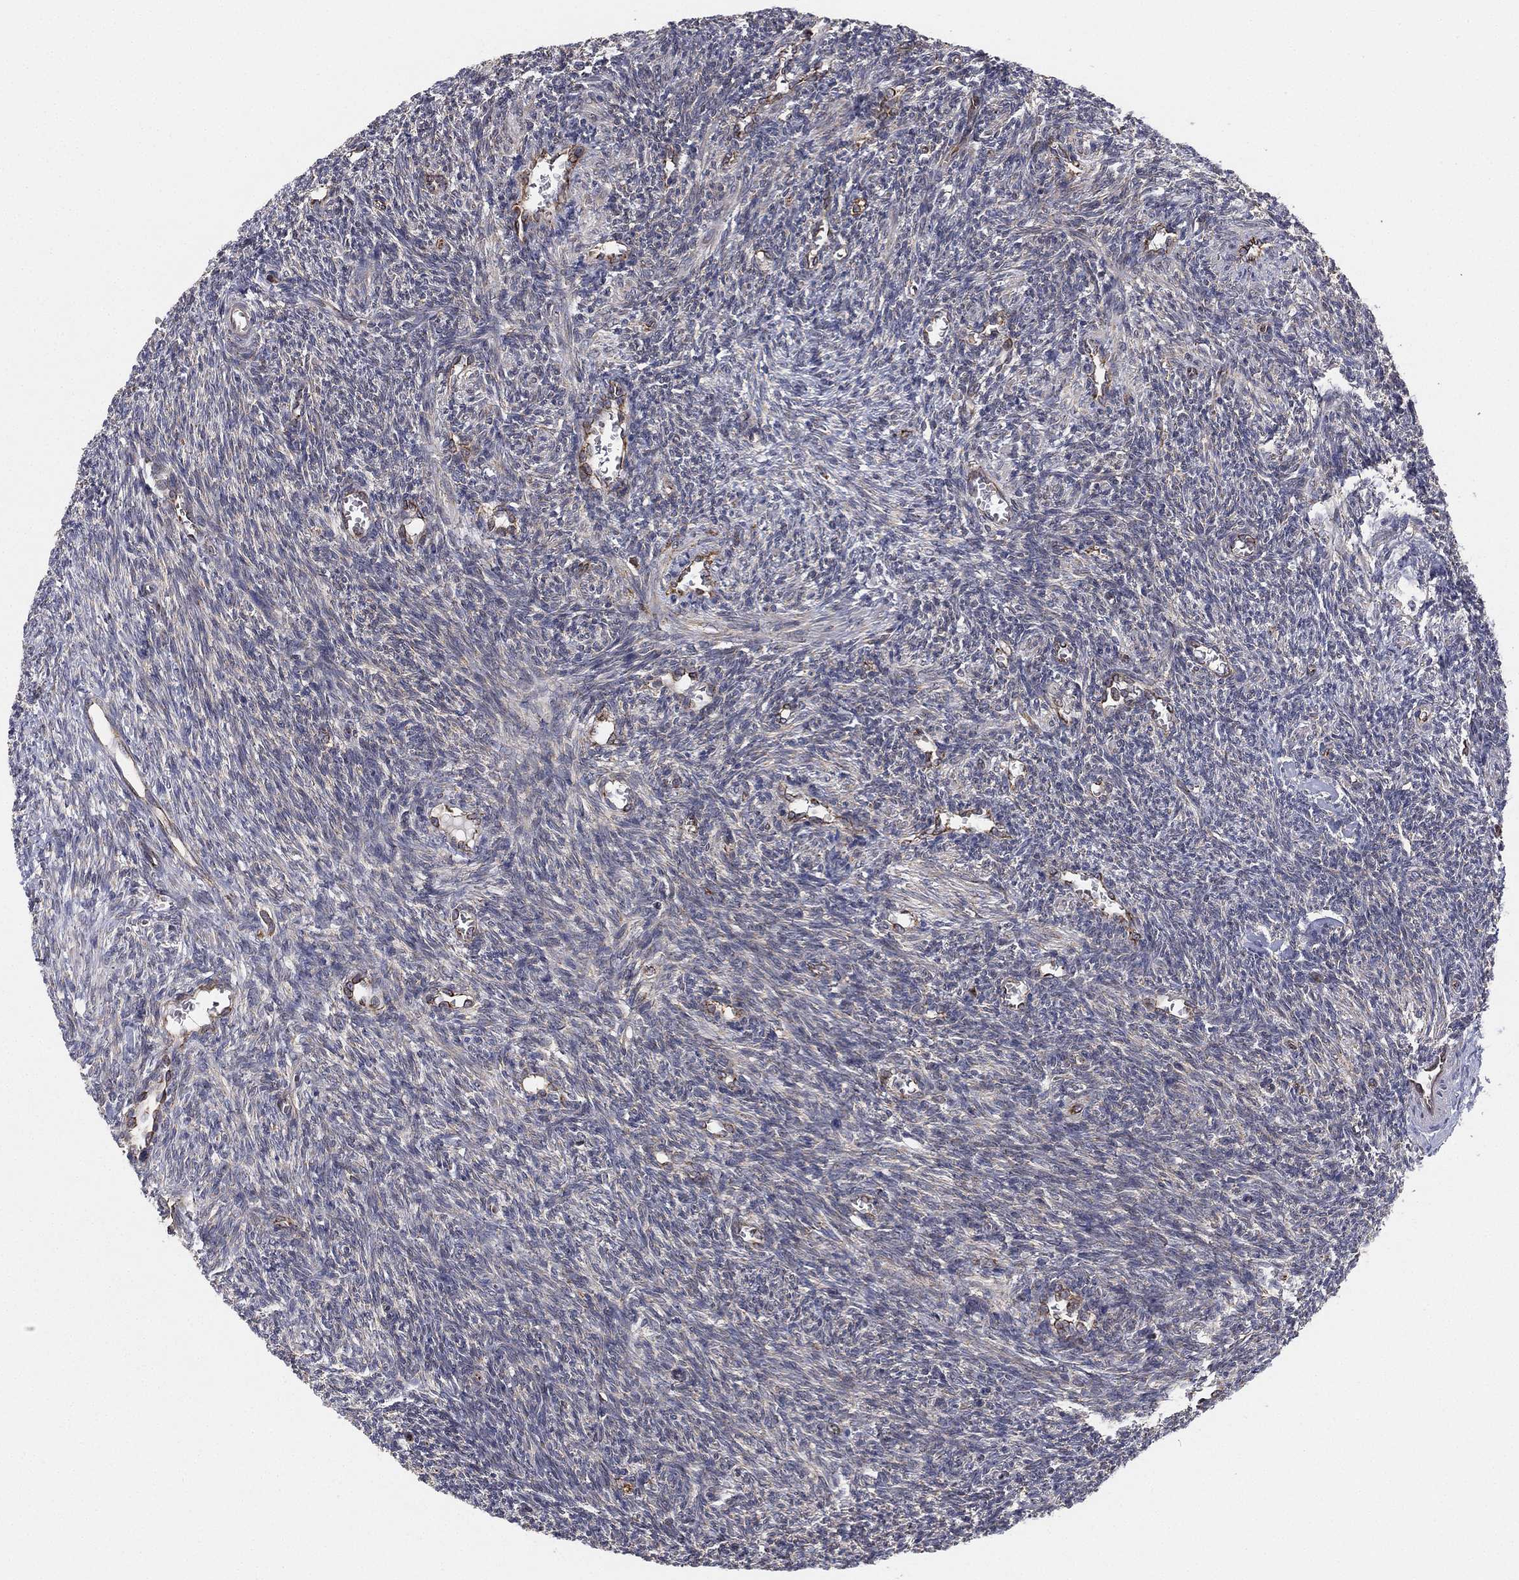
{"staining": {"intensity": "negative", "quantity": "none", "location": "none"}, "tissue": "ovary", "cell_type": "Follicle cells", "image_type": "normal", "snomed": [{"axis": "morphology", "description": "Normal tissue, NOS"}, {"axis": "topography", "description": "Ovary"}], "caption": "Image shows no significant protein staining in follicle cells of normal ovary.", "gene": "CYB5B", "patient": {"sex": "female", "age": 27}}